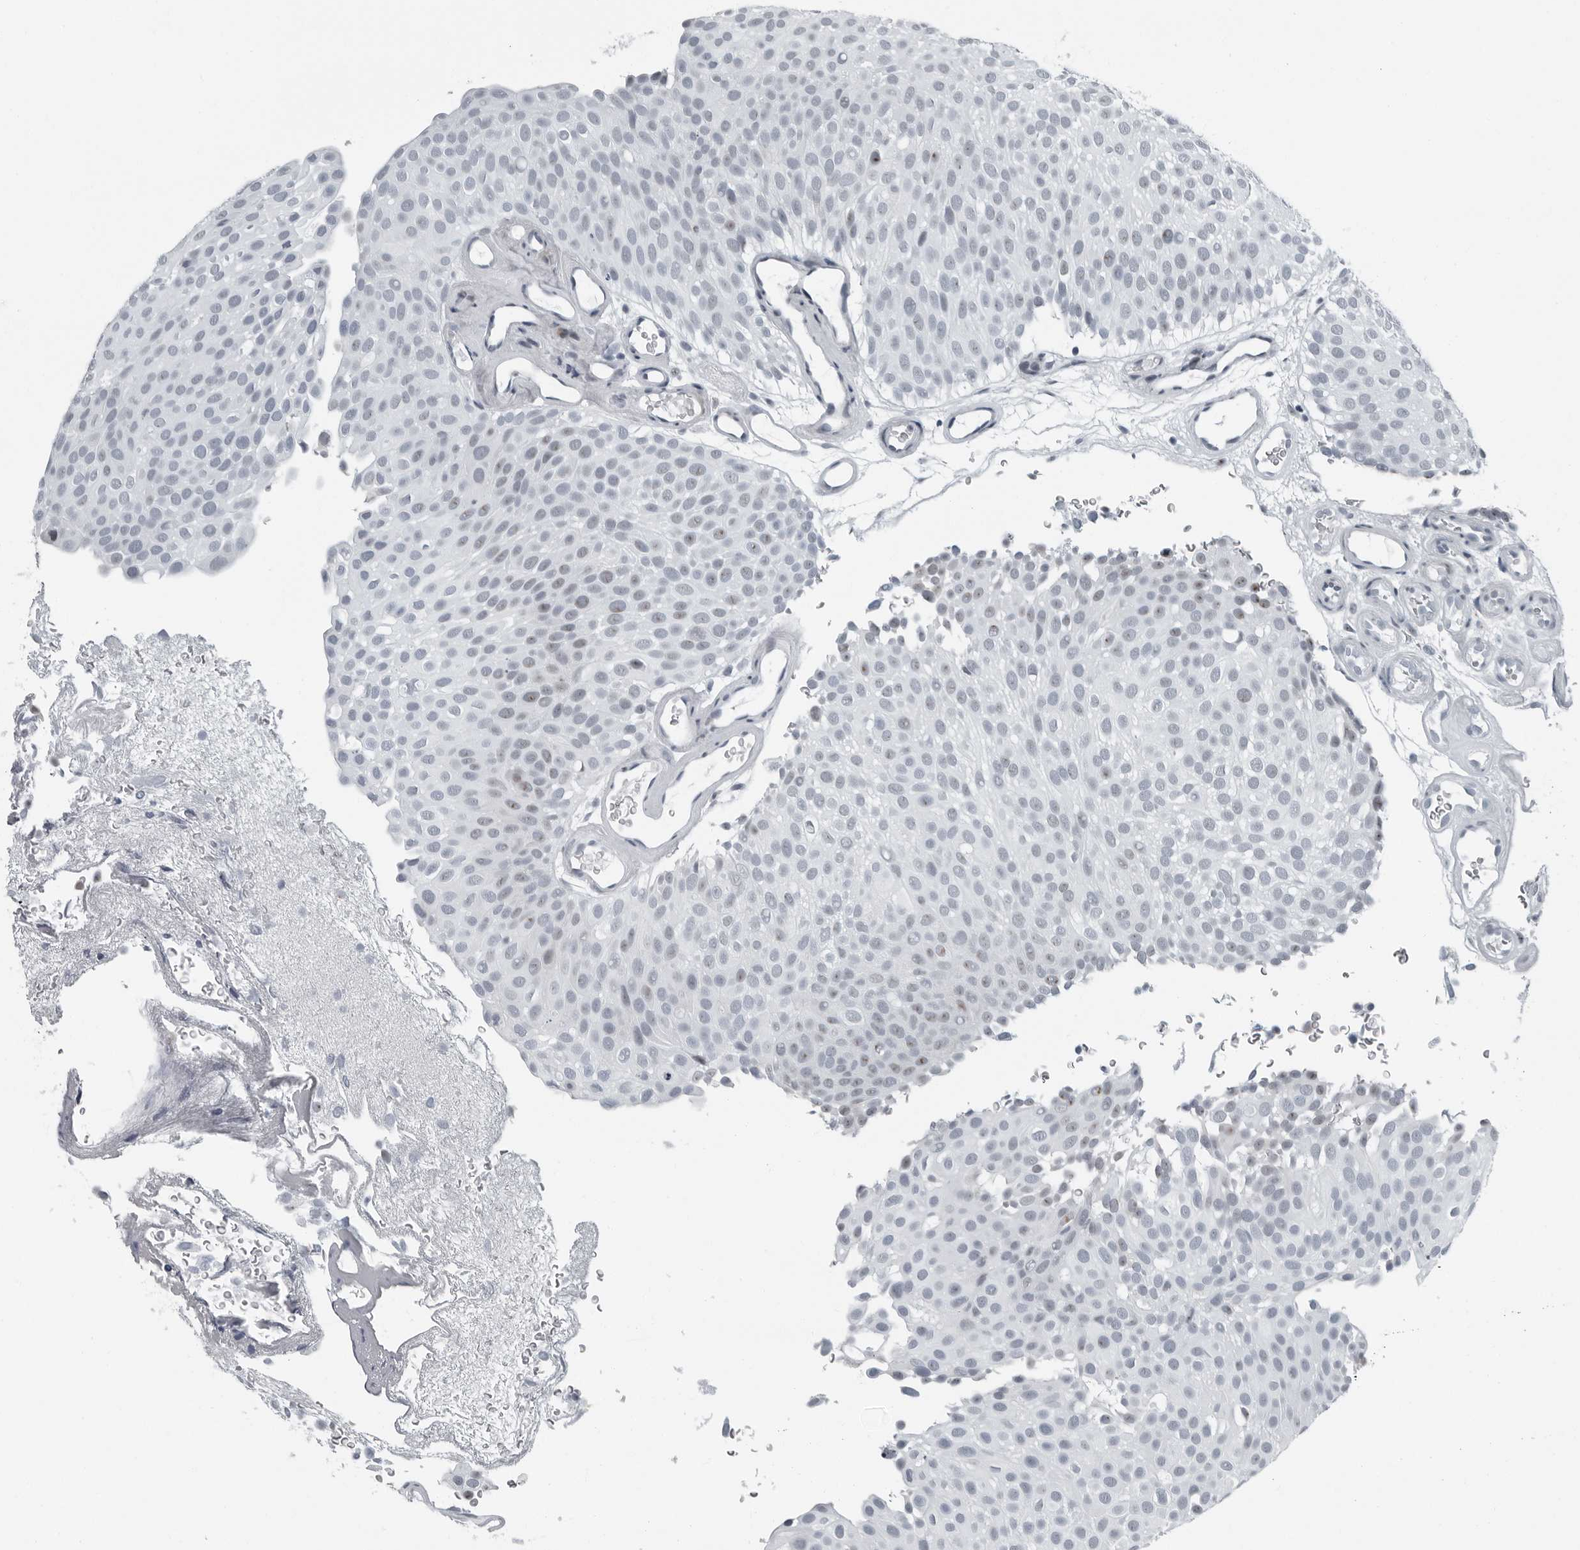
{"staining": {"intensity": "weak", "quantity": "<25%", "location": "nuclear"}, "tissue": "urothelial cancer", "cell_type": "Tumor cells", "image_type": "cancer", "snomed": [{"axis": "morphology", "description": "Urothelial carcinoma, Low grade"}, {"axis": "topography", "description": "Urinary bladder"}], "caption": "DAB immunohistochemical staining of urothelial cancer demonstrates no significant expression in tumor cells.", "gene": "PDCD11", "patient": {"sex": "male", "age": 78}}